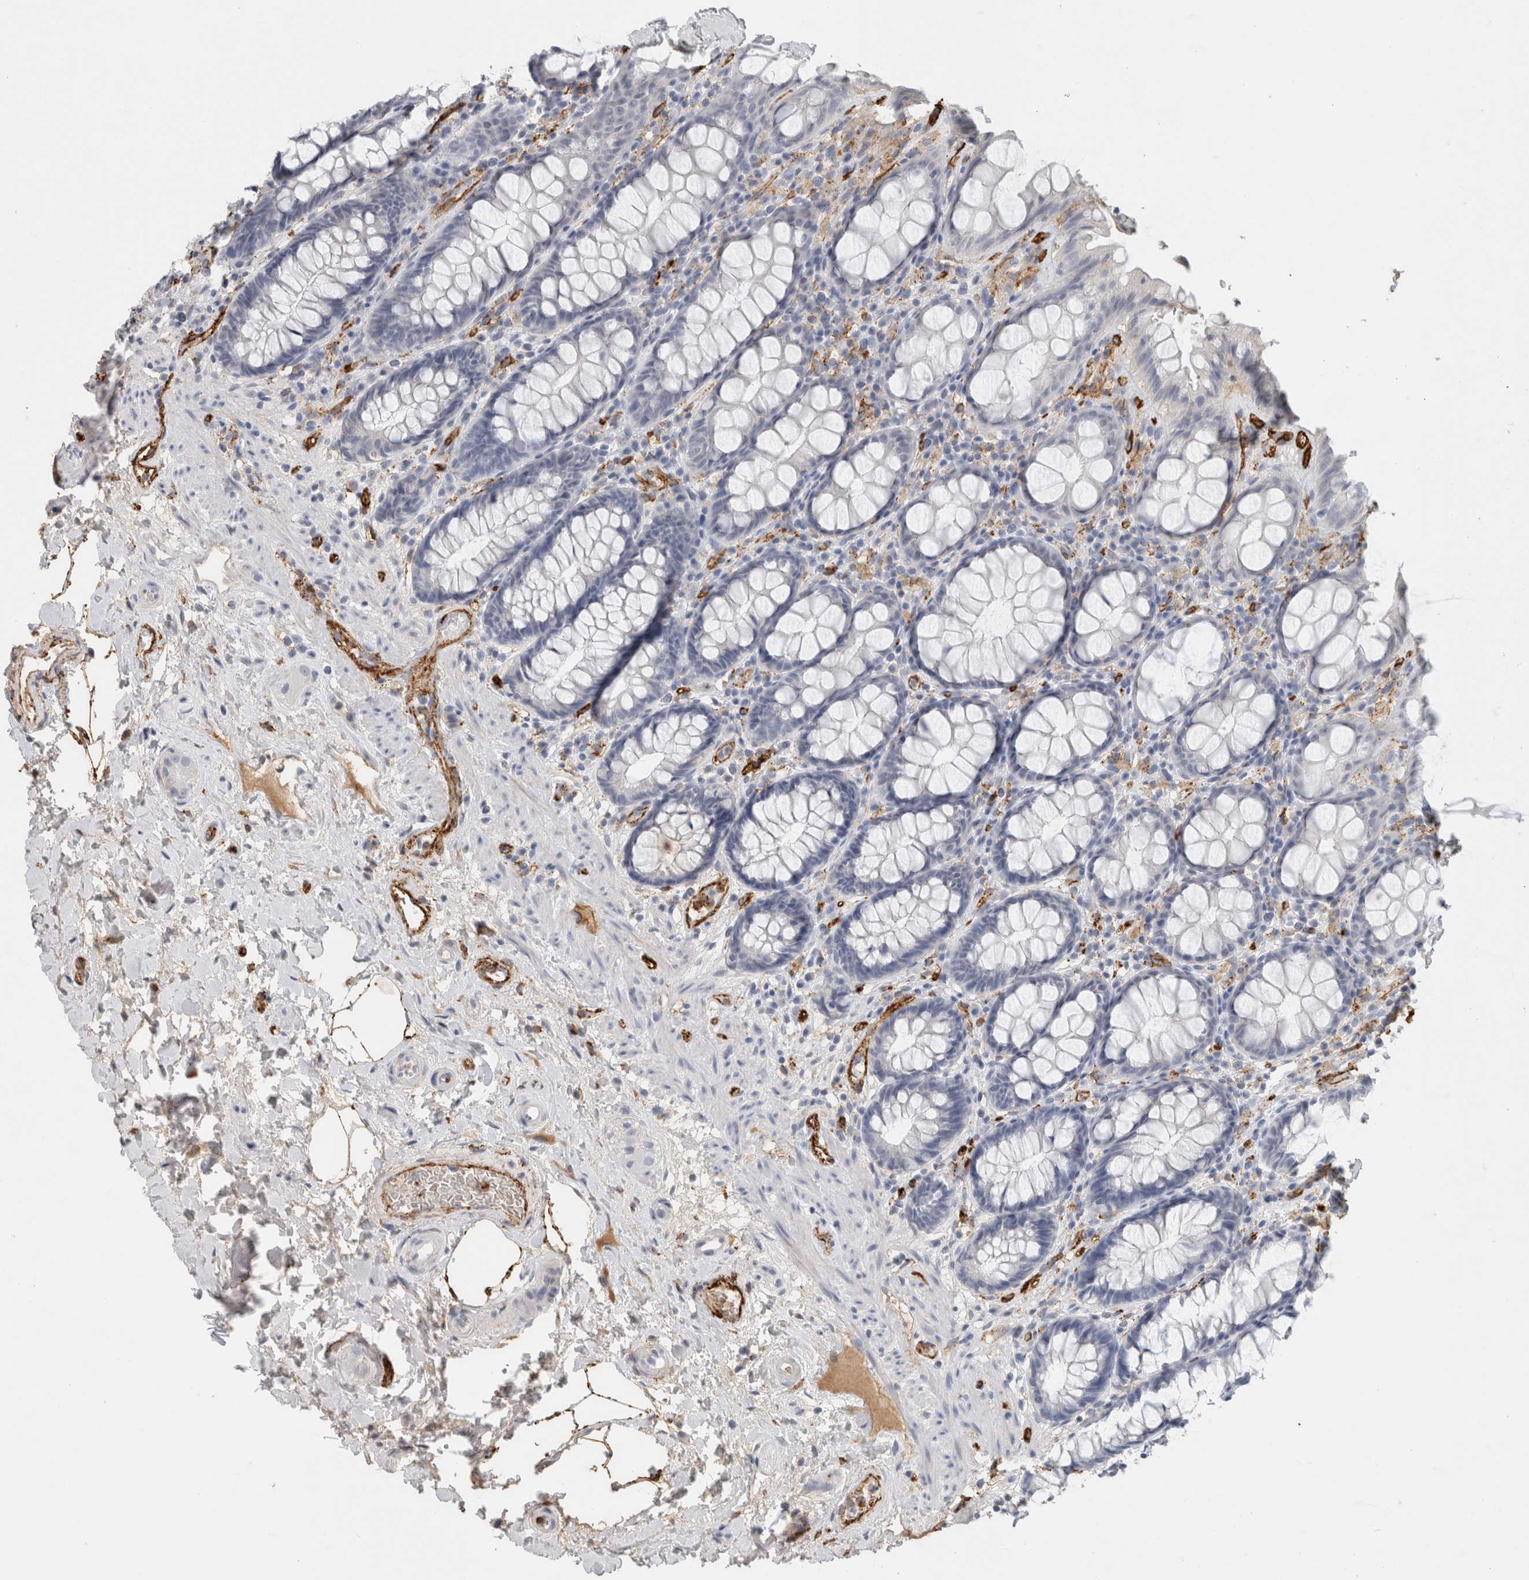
{"staining": {"intensity": "negative", "quantity": "none", "location": "none"}, "tissue": "rectum", "cell_type": "Glandular cells", "image_type": "normal", "snomed": [{"axis": "morphology", "description": "Normal tissue, NOS"}, {"axis": "topography", "description": "Rectum"}], "caption": "High magnification brightfield microscopy of normal rectum stained with DAB (brown) and counterstained with hematoxylin (blue): glandular cells show no significant positivity. Brightfield microscopy of immunohistochemistry (IHC) stained with DAB (brown) and hematoxylin (blue), captured at high magnification.", "gene": "CD36", "patient": {"sex": "male", "age": 64}}